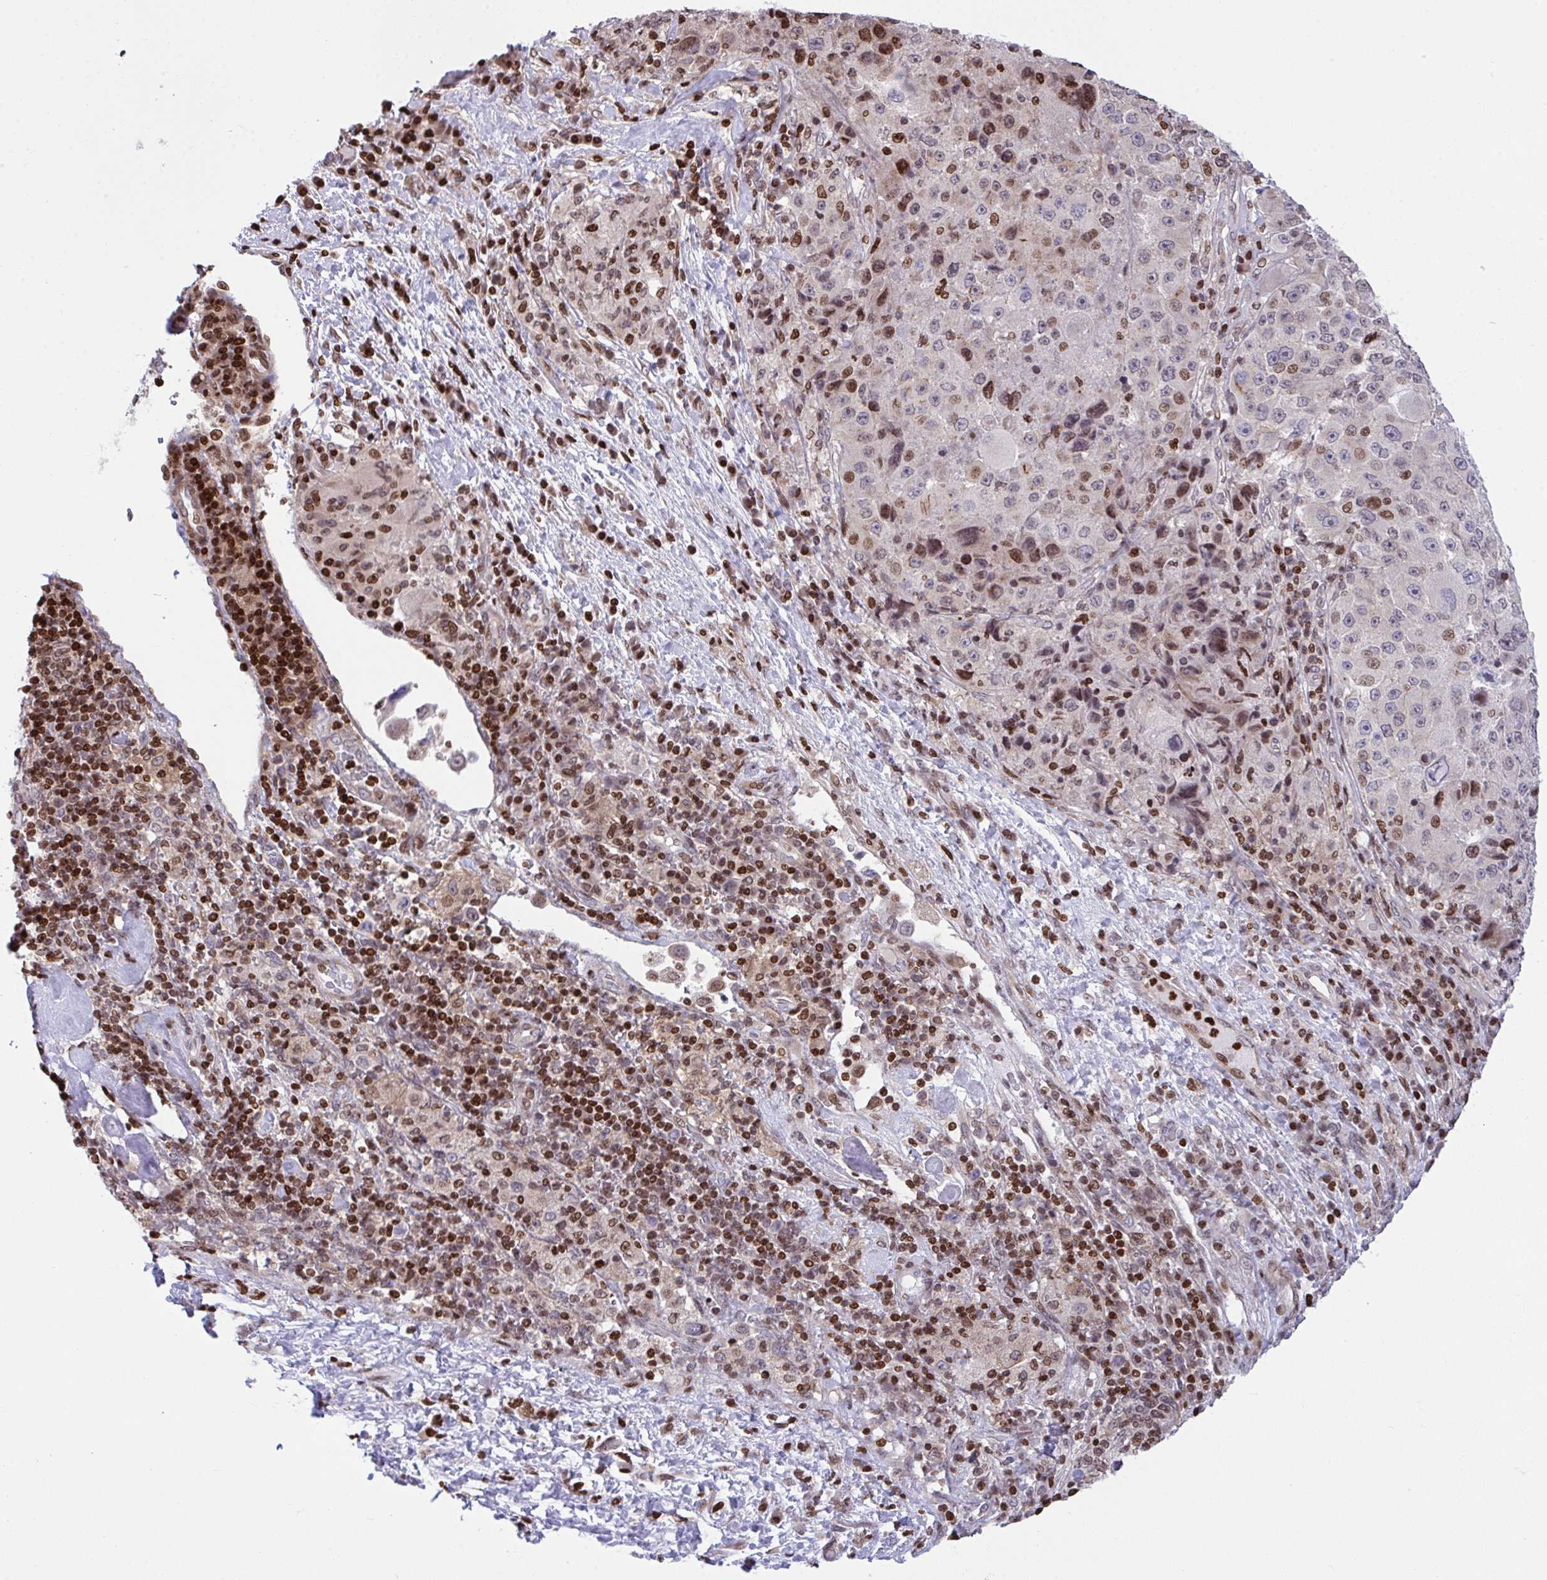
{"staining": {"intensity": "moderate", "quantity": "25%-75%", "location": "nuclear"}, "tissue": "melanoma", "cell_type": "Tumor cells", "image_type": "cancer", "snomed": [{"axis": "morphology", "description": "Malignant melanoma, Metastatic site"}, {"axis": "topography", "description": "Lymph node"}], "caption": "High-power microscopy captured an immunohistochemistry (IHC) micrograph of melanoma, revealing moderate nuclear expression in approximately 25%-75% of tumor cells.", "gene": "RAPGEF5", "patient": {"sex": "male", "age": 62}}